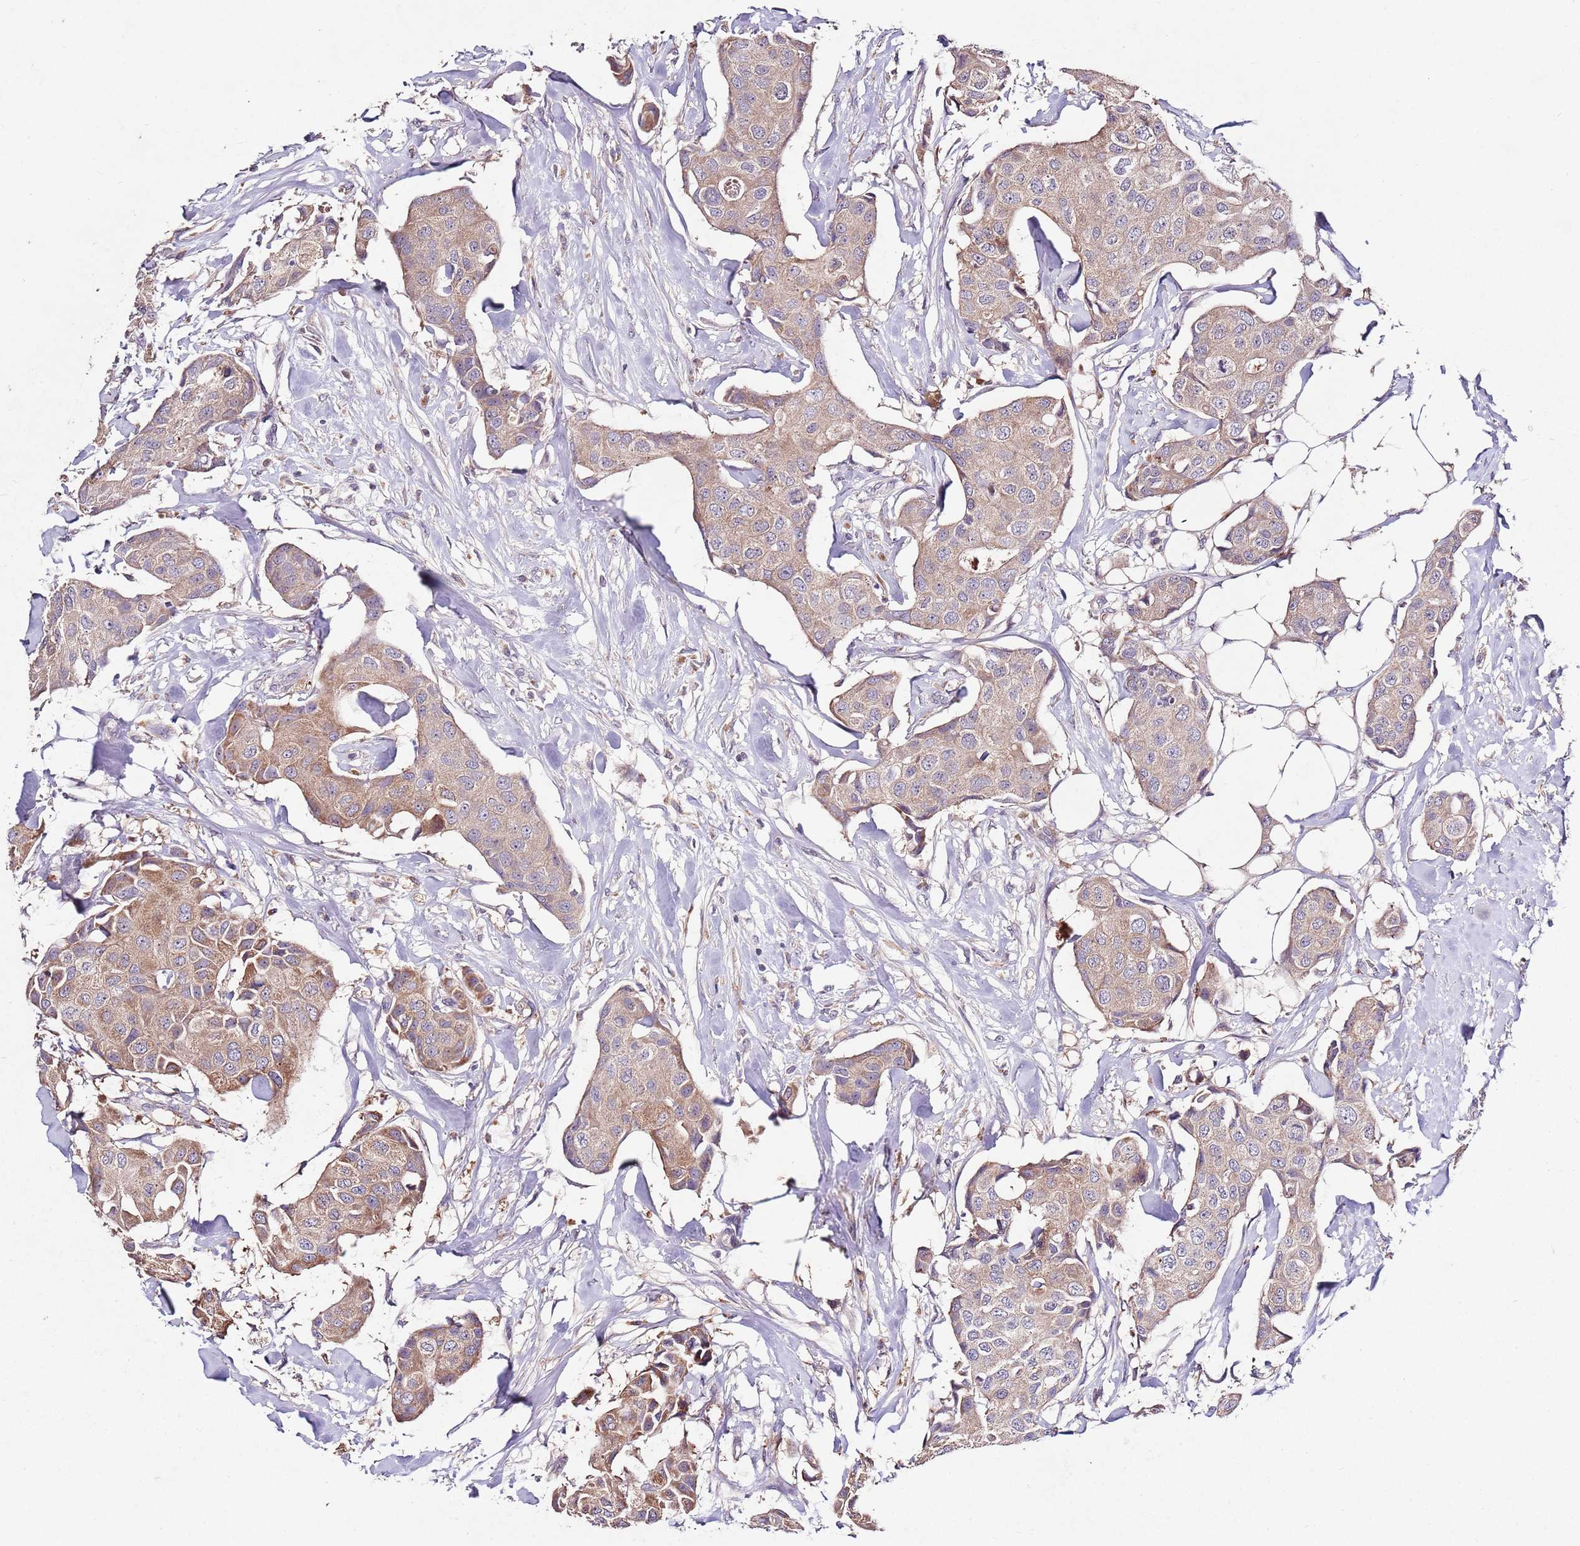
{"staining": {"intensity": "weak", "quantity": "25%-75%", "location": "cytoplasmic/membranous"}, "tissue": "breast cancer", "cell_type": "Tumor cells", "image_type": "cancer", "snomed": [{"axis": "morphology", "description": "Duct carcinoma"}, {"axis": "topography", "description": "Breast"}, {"axis": "topography", "description": "Lymph node"}], "caption": "Approximately 25%-75% of tumor cells in human breast cancer (invasive ductal carcinoma) demonstrate weak cytoplasmic/membranous protein positivity as visualized by brown immunohistochemical staining.", "gene": "NRDE2", "patient": {"sex": "female", "age": 80}}